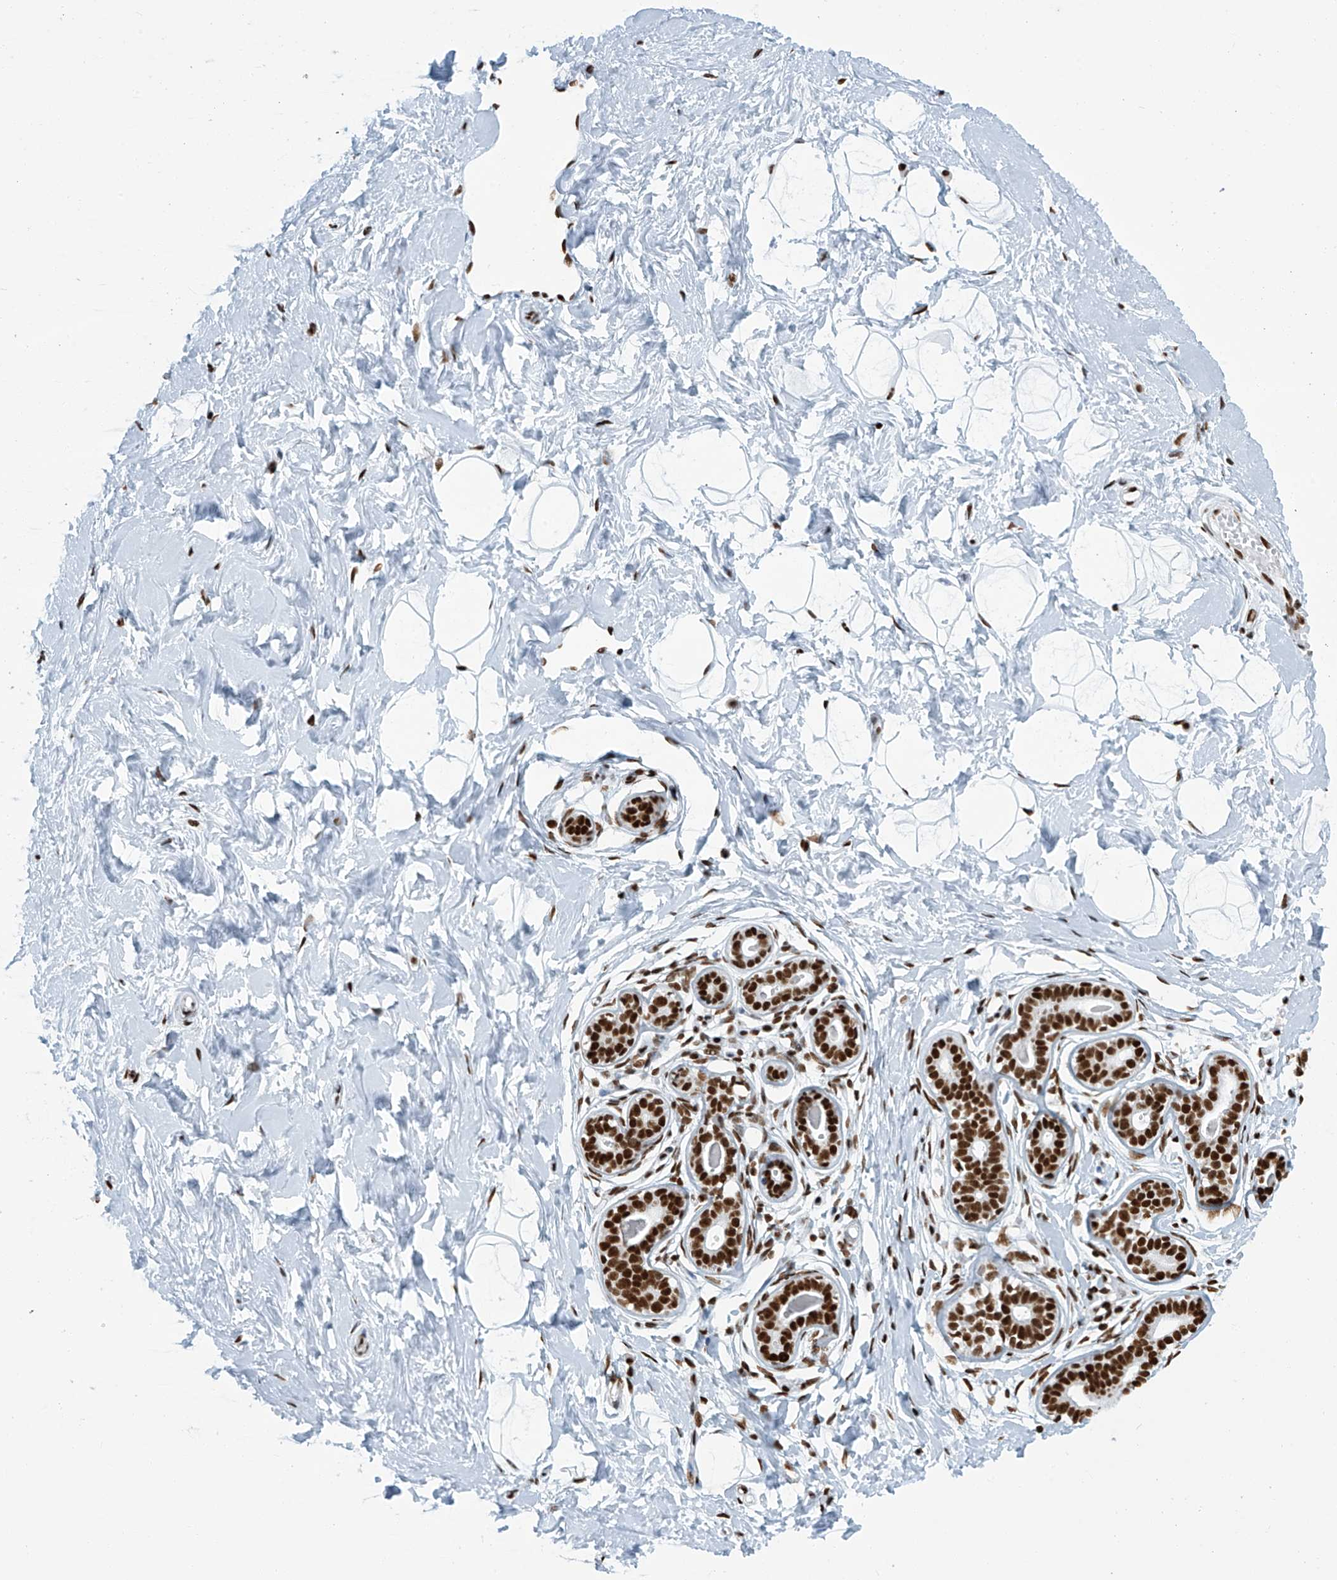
{"staining": {"intensity": "strong", "quantity": ">75%", "location": "nuclear"}, "tissue": "breast", "cell_type": "Adipocytes", "image_type": "normal", "snomed": [{"axis": "morphology", "description": "Normal tissue, NOS"}, {"axis": "morphology", "description": "Adenoma, NOS"}, {"axis": "topography", "description": "Breast"}], "caption": "Strong nuclear expression is identified in about >75% of adipocytes in unremarkable breast.", "gene": "ENSG00000257390", "patient": {"sex": "female", "age": 23}}